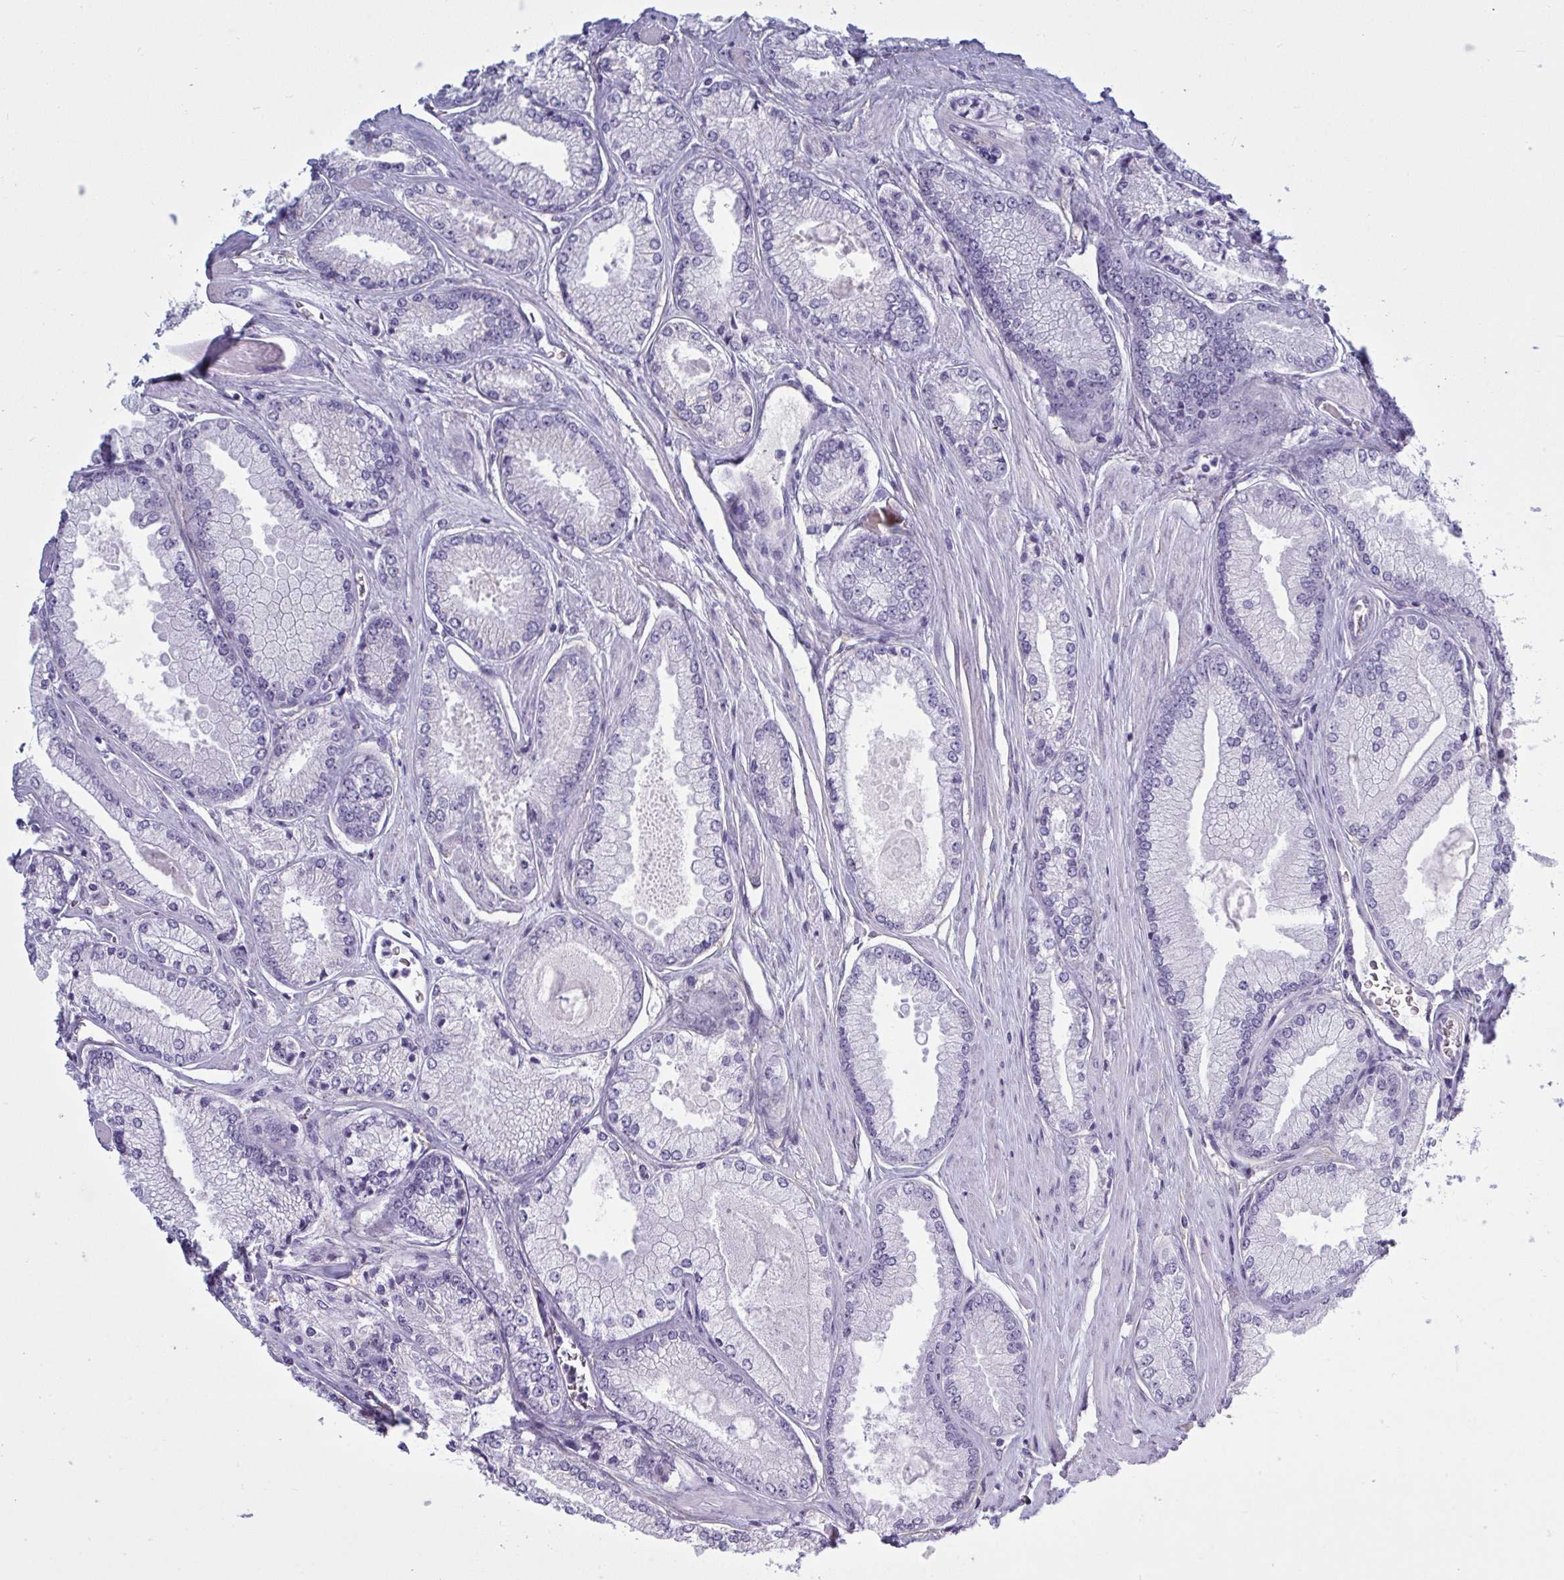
{"staining": {"intensity": "negative", "quantity": "none", "location": "none"}, "tissue": "prostate cancer", "cell_type": "Tumor cells", "image_type": "cancer", "snomed": [{"axis": "morphology", "description": "Adenocarcinoma, Low grade"}, {"axis": "topography", "description": "Prostate"}], "caption": "Prostate cancer was stained to show a protein in brown. There is no significant expression in tumor cells.", "gene": "TCEAL8", "patient": {"sex": "male", "age": 67}}